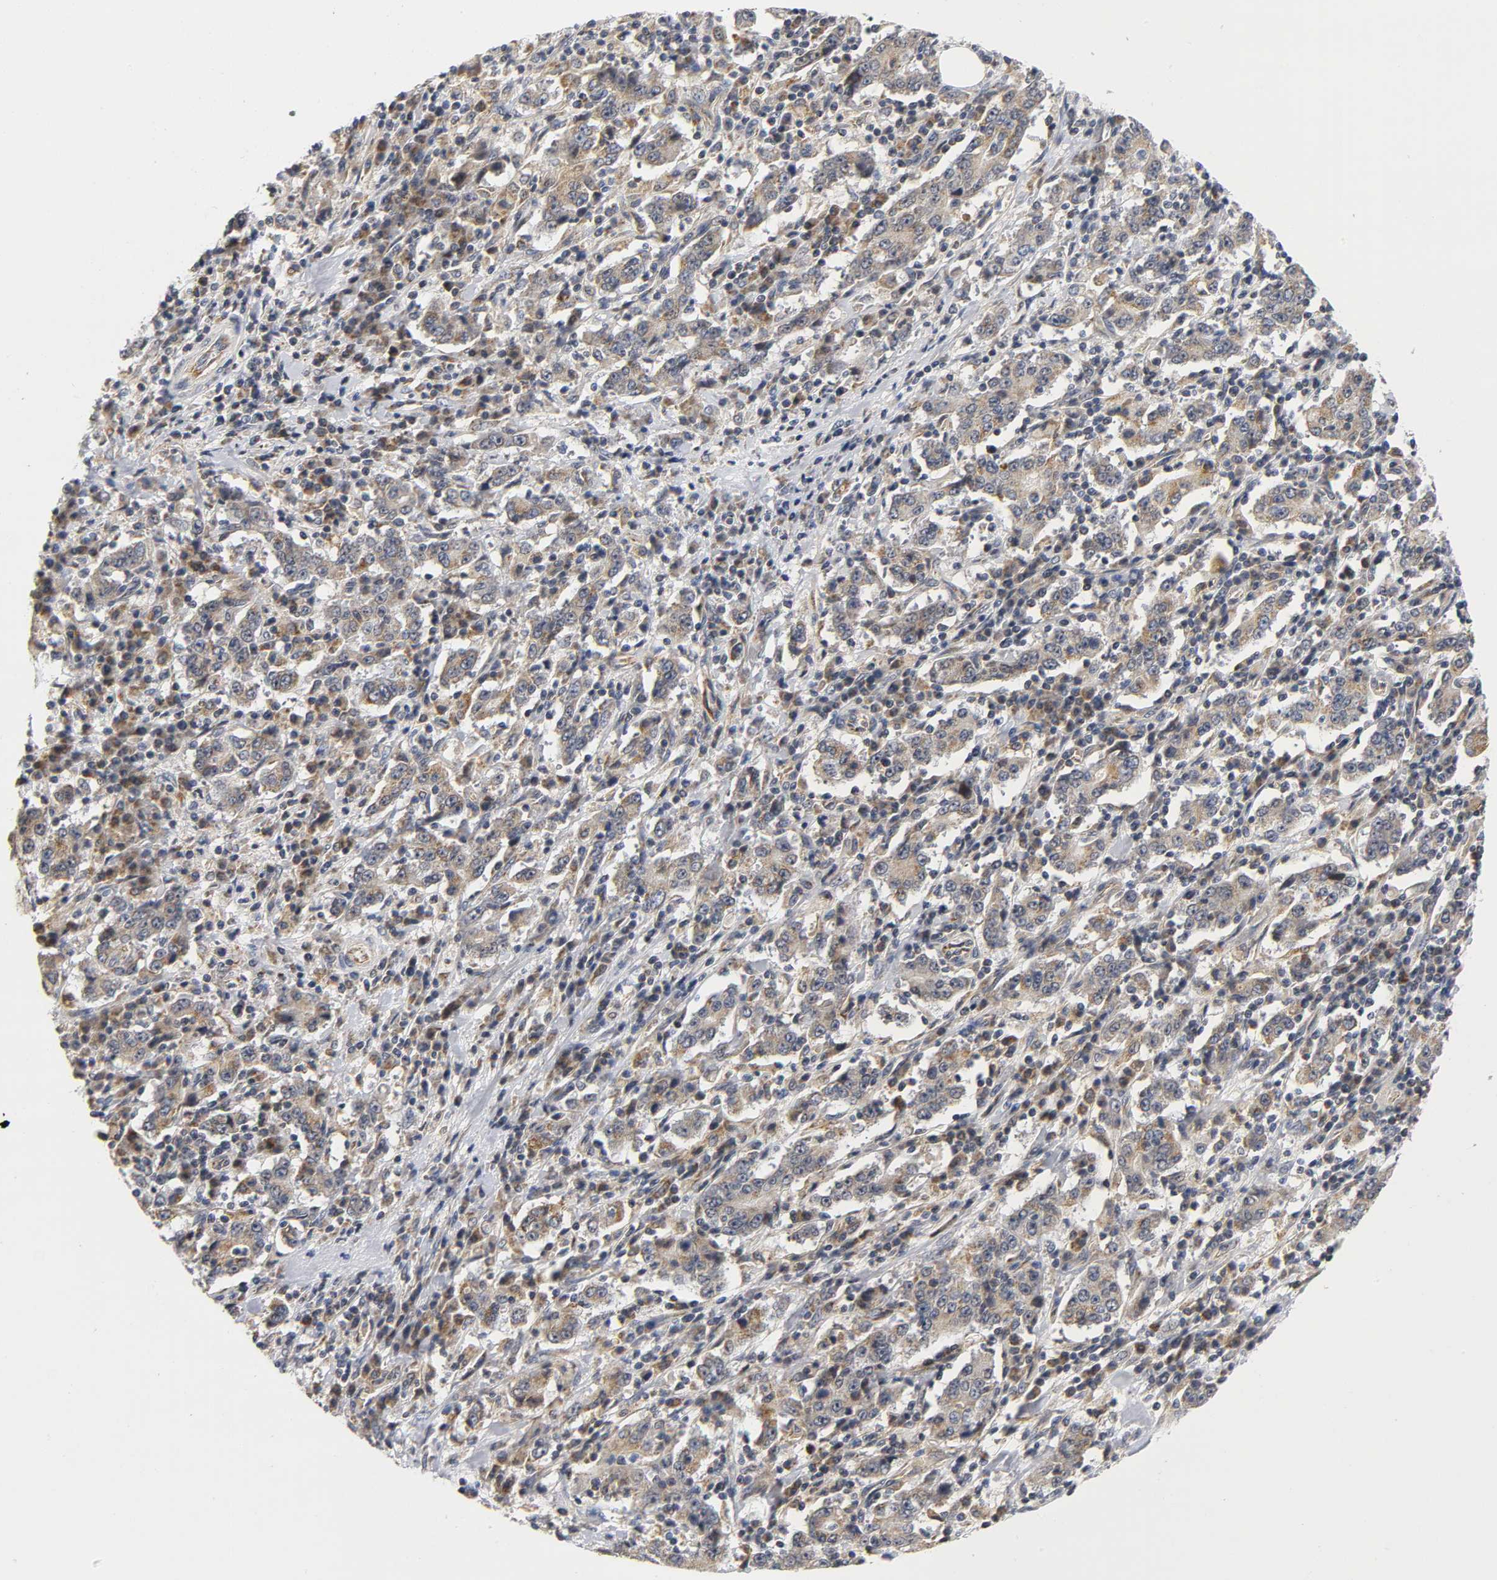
{"staining": {"intensity": "weak", "quantity": ">75%", "location": "cytoplasmic/membranous"}, "tissue": "stomach cancer", "cell_type": "Tumor cells", "image_type": "cancer", "snomed": [{"axis": "morphology", "description": "Normal tissue, NOS"}, {"axis": "morphology", "description": "Adenocarcinoma, NOS"}, {"axis": "topography", "description": "Stomach, upper"}, {"axis": "topography", "description": "Stomach"}], "caption": "IHC staining of stomach cancer (adenocarcinoma), which reveals low levels of weak cytoplasmic/membranous expression in approximately >75% of tumor cells indicating weak cytoplasmic/membranous protein staining. The staining was performed using DAB (3,3'-diaminobenzidine) (brown) for protein detection and nuclei were counterstained in hematoxylin (blue).", "gene": "NRP1", "patient": {"sex": "male", "age": 59}}